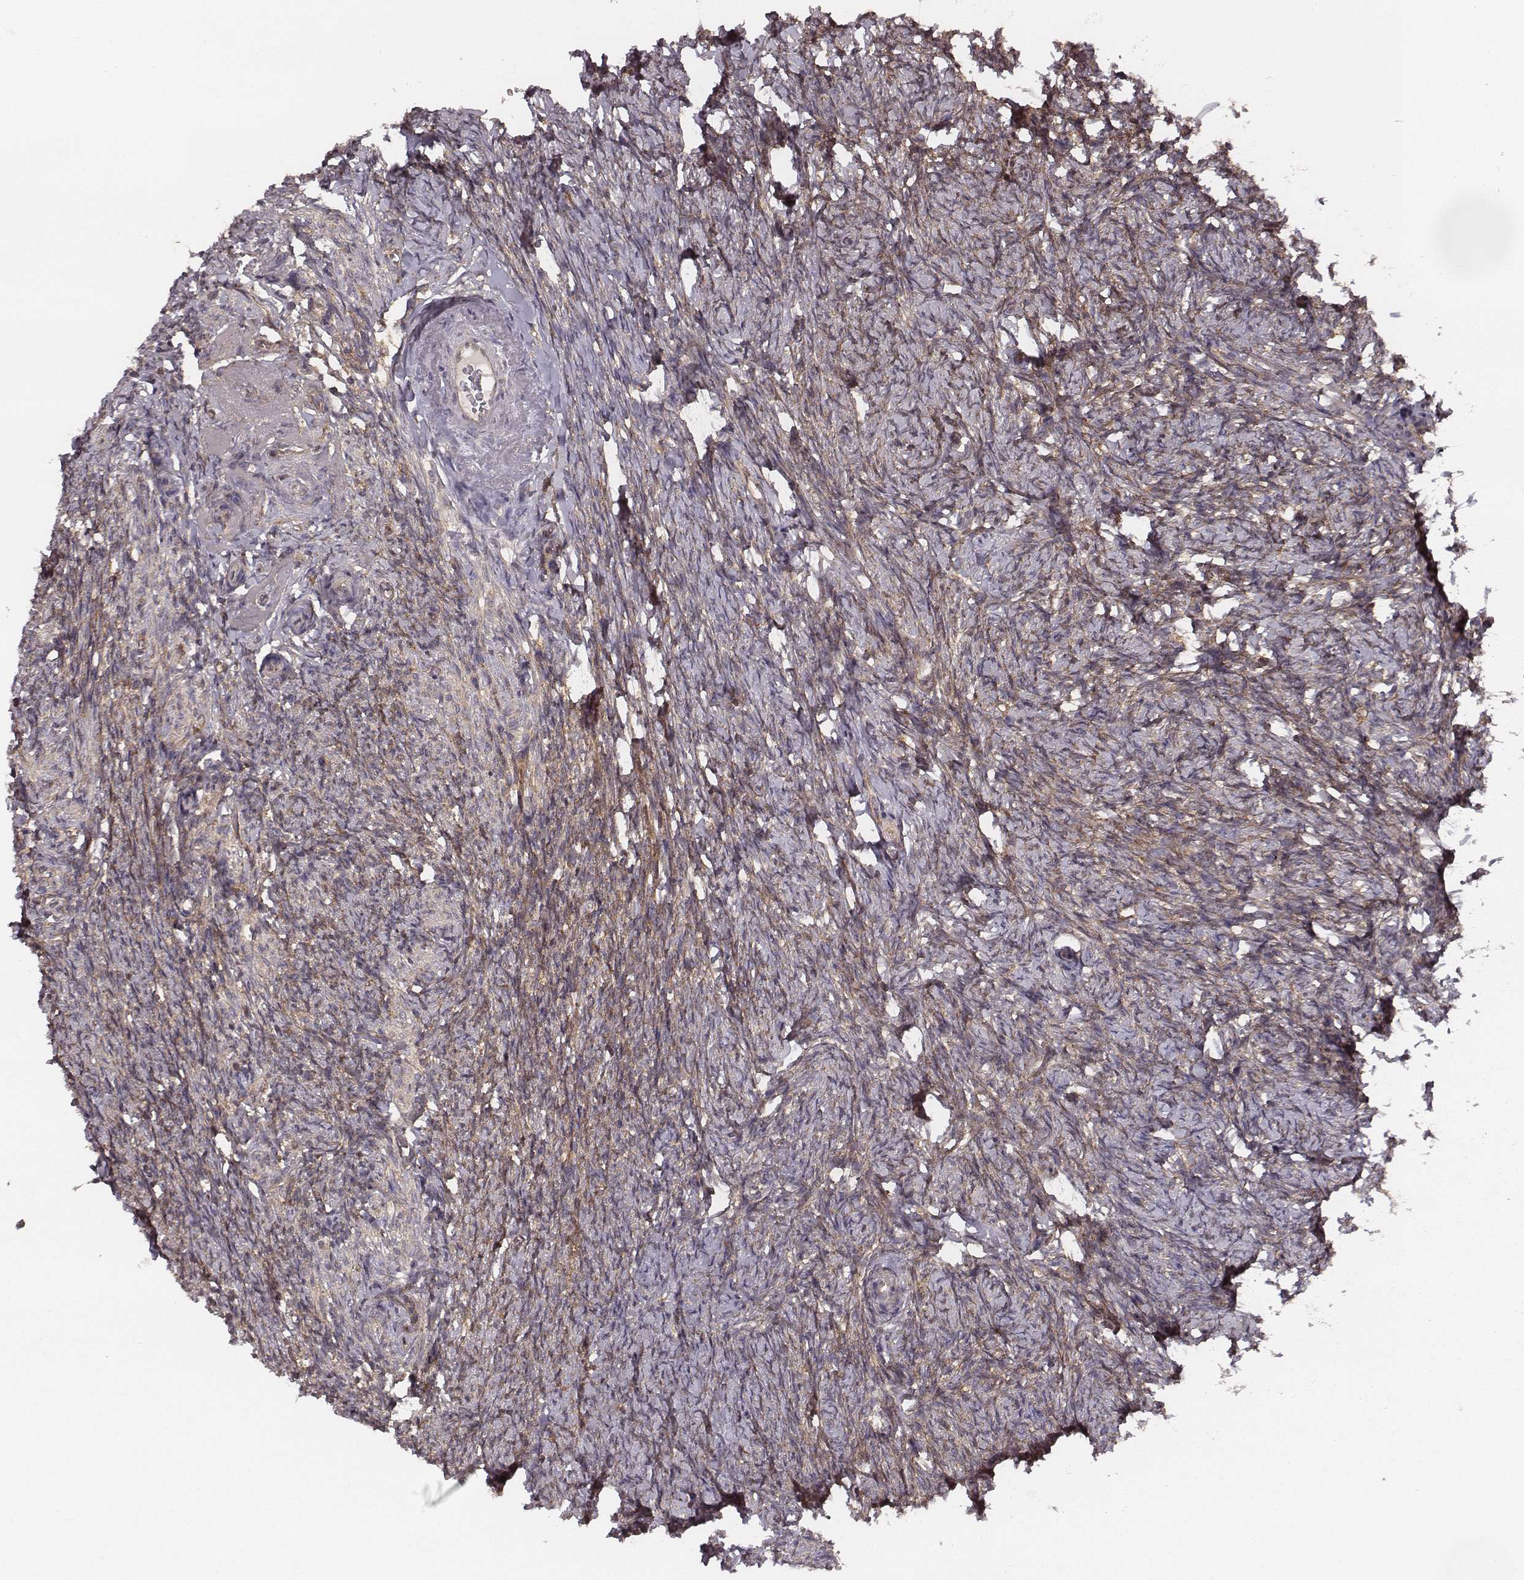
{"staining": {"intensity": "strong", "quantity": ">75%", "location": "cytoplasmic/membranous"}, "tissue": "ovary", "cell_type": "Follicle cells", "image_type": "normal", "snomed": [{"axis": "morphology", "description": "Normal tissue, NOS"}, {"axis": "topography", "description": "Ovary"}], "caption": "Follicle cells demonstrate high levels of strong cytoplasmic/membranous expression in about >75% of cells in benign ovary.", "gene": "VPS26A", "patient": {"sex": "female", "age": 72}}